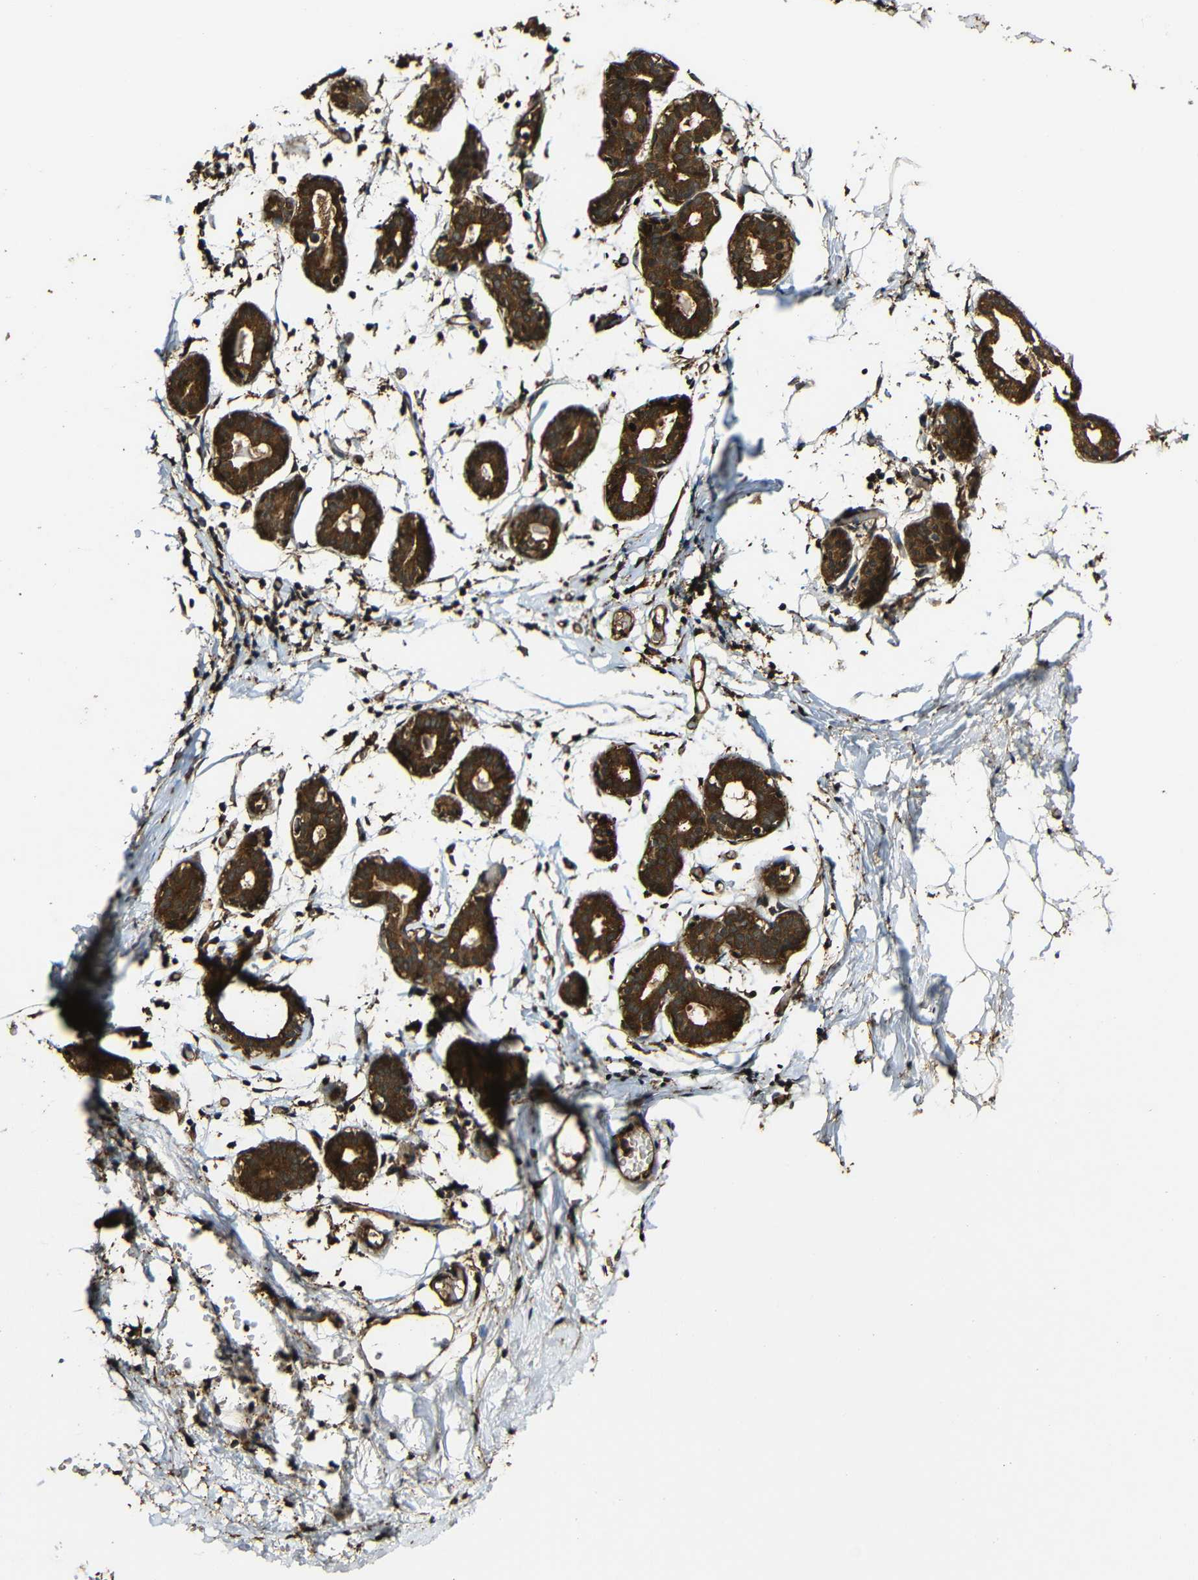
{"staining": {"intensity": "negative", "quantity": "none", "location": "none"}, "tissue": "breast", "cell_type": "Adipocytes", "image_type": "normal", "snomed": [{"axis": "morphology", "description": "Normal tissue, NOS"}, {"axis": "topography", "description": "Breast"}], "caption": "A micrograph of breast stained for a protein demonstrates no brown staining in adipocytes. (Immunohistochemistry (ihc), brightfield microscopy, high magnification).", "gene": "CASP8", "patient": {"sex": "female", "age": 27}}